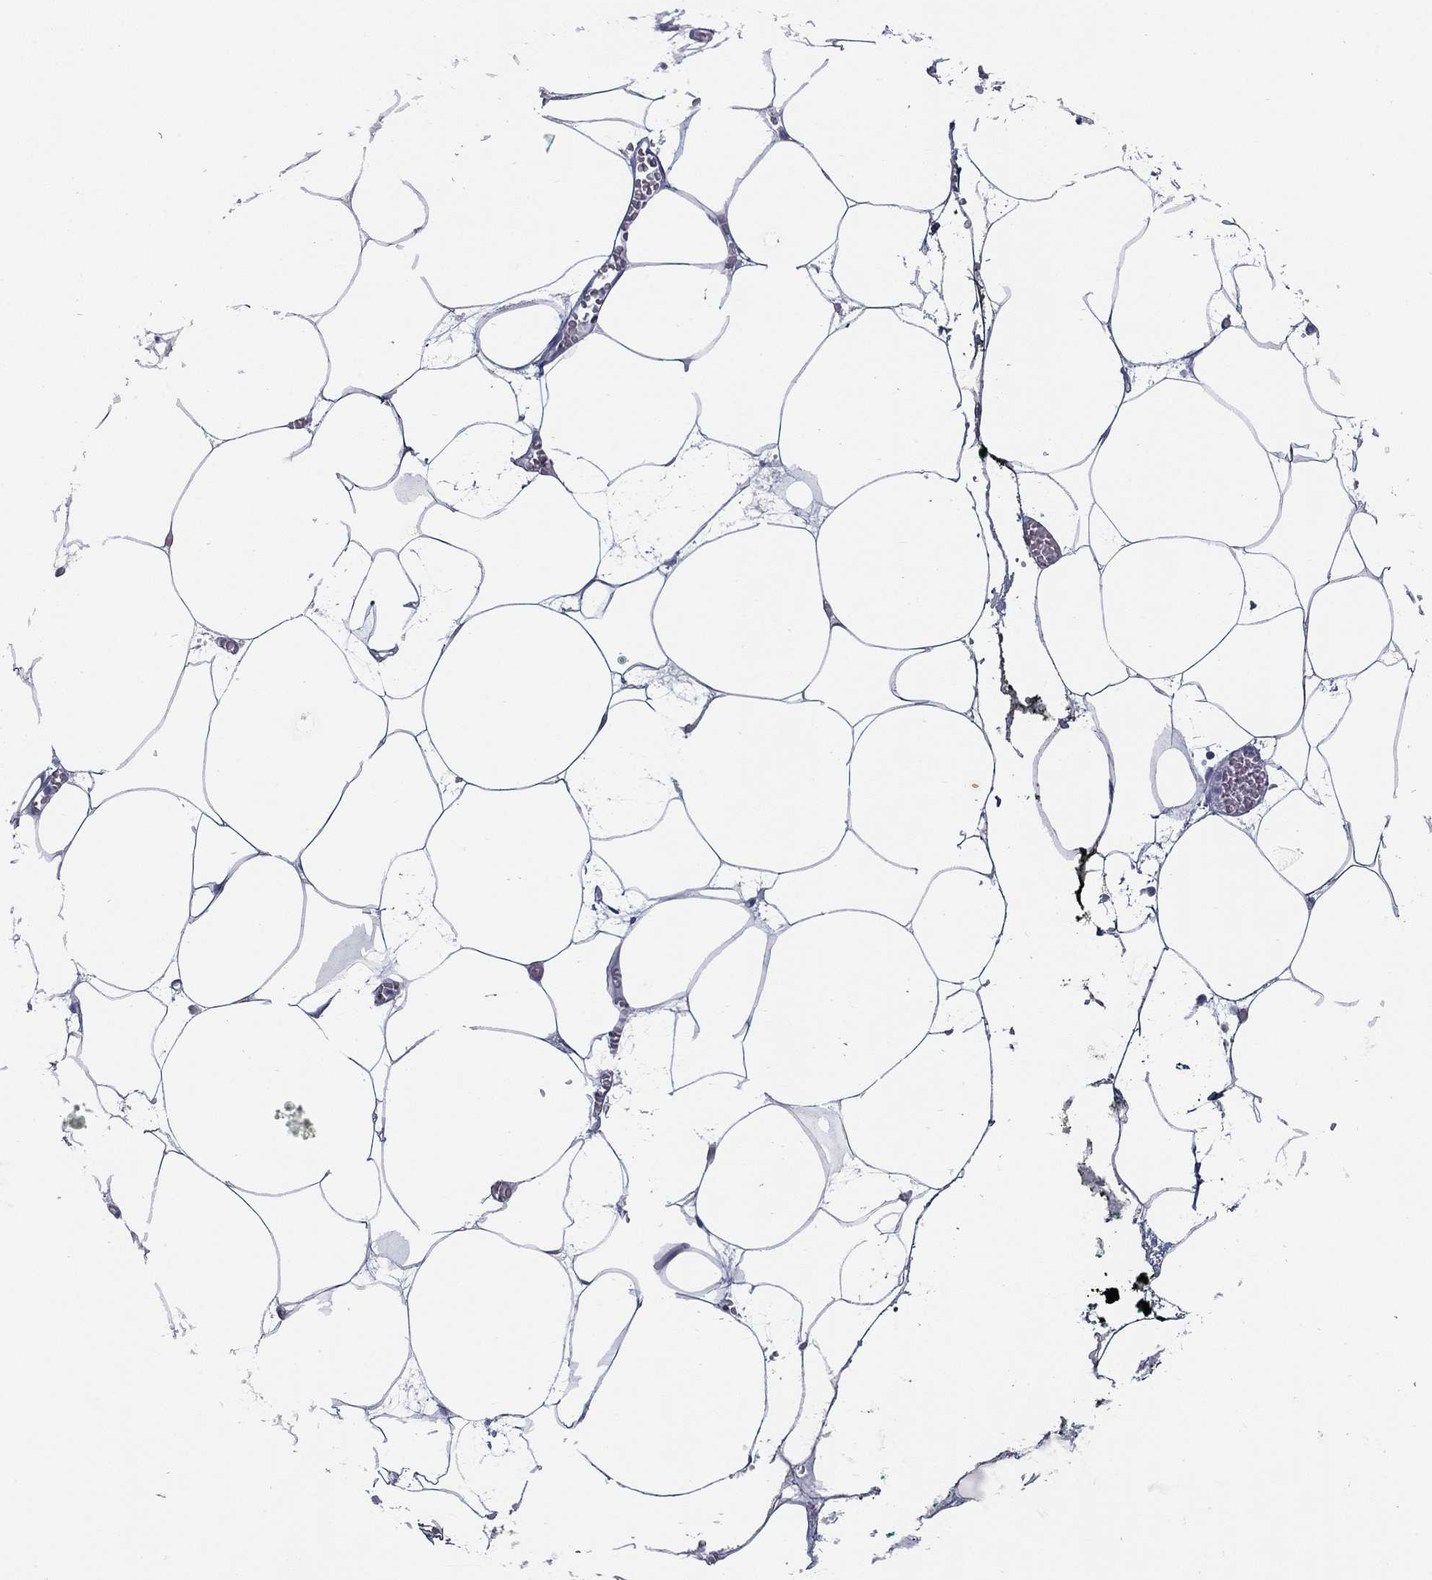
{"staining": {"intensity": "negative", "quantity": "none", "location": "none"}, "tissue": "adipose tissue", "cell_type": "Adipocytes", "image_type": "normal", "snomed": [{"axis": "morphology", "description": "Normal tissue, NOS"}, {"axis": "topography", "description": "Adipose tissue"}, {"axis": "topography", "description": "Pancreas"}, {"axis": "topography", "description": "Peripheral nerve tissue"}], "caption": "This is an immunohistochemistry micrograph of benign human adipose tissue. There is no expression in adipocytes.", "gene": "TAC1", "patient": {"sex": "female", "age": 58}}